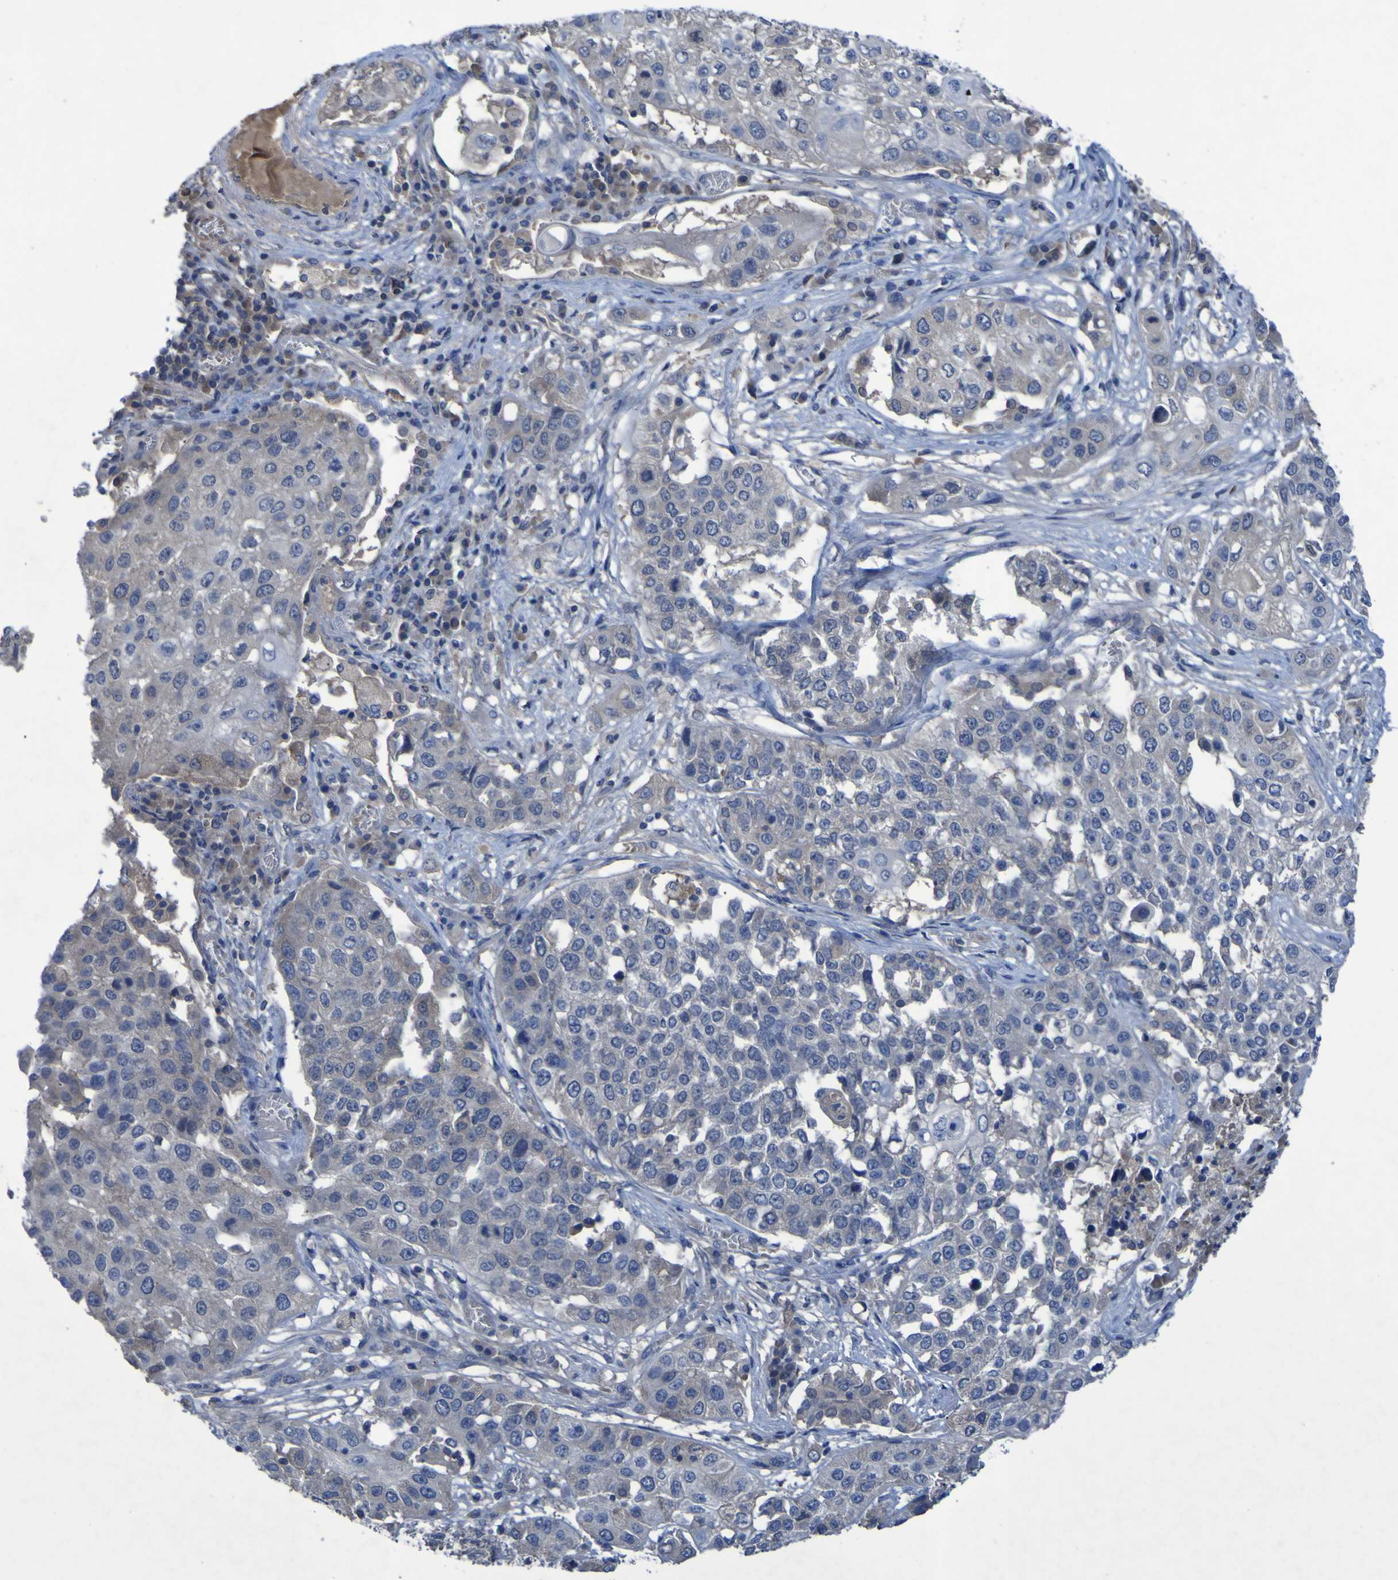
{"staining": {"intensity": "negative", "quantity": "none", "location": "none"}, "tissue": "lung cancer", "cell_type": "Tumor cells", "image_type": "cancer", "snomed": [{"axis": "morphology", "description": "Squamous cell carcinoma, NOS"}, {"axis": "topography", "description": "Lung"}], "caption": "The IHC histopathology image has no significant positivity in tumor cells of squamous cell carcinoma (lung) tissue.", "gene": "SGK2", "patient": {"sex": "male", "age": 71}}